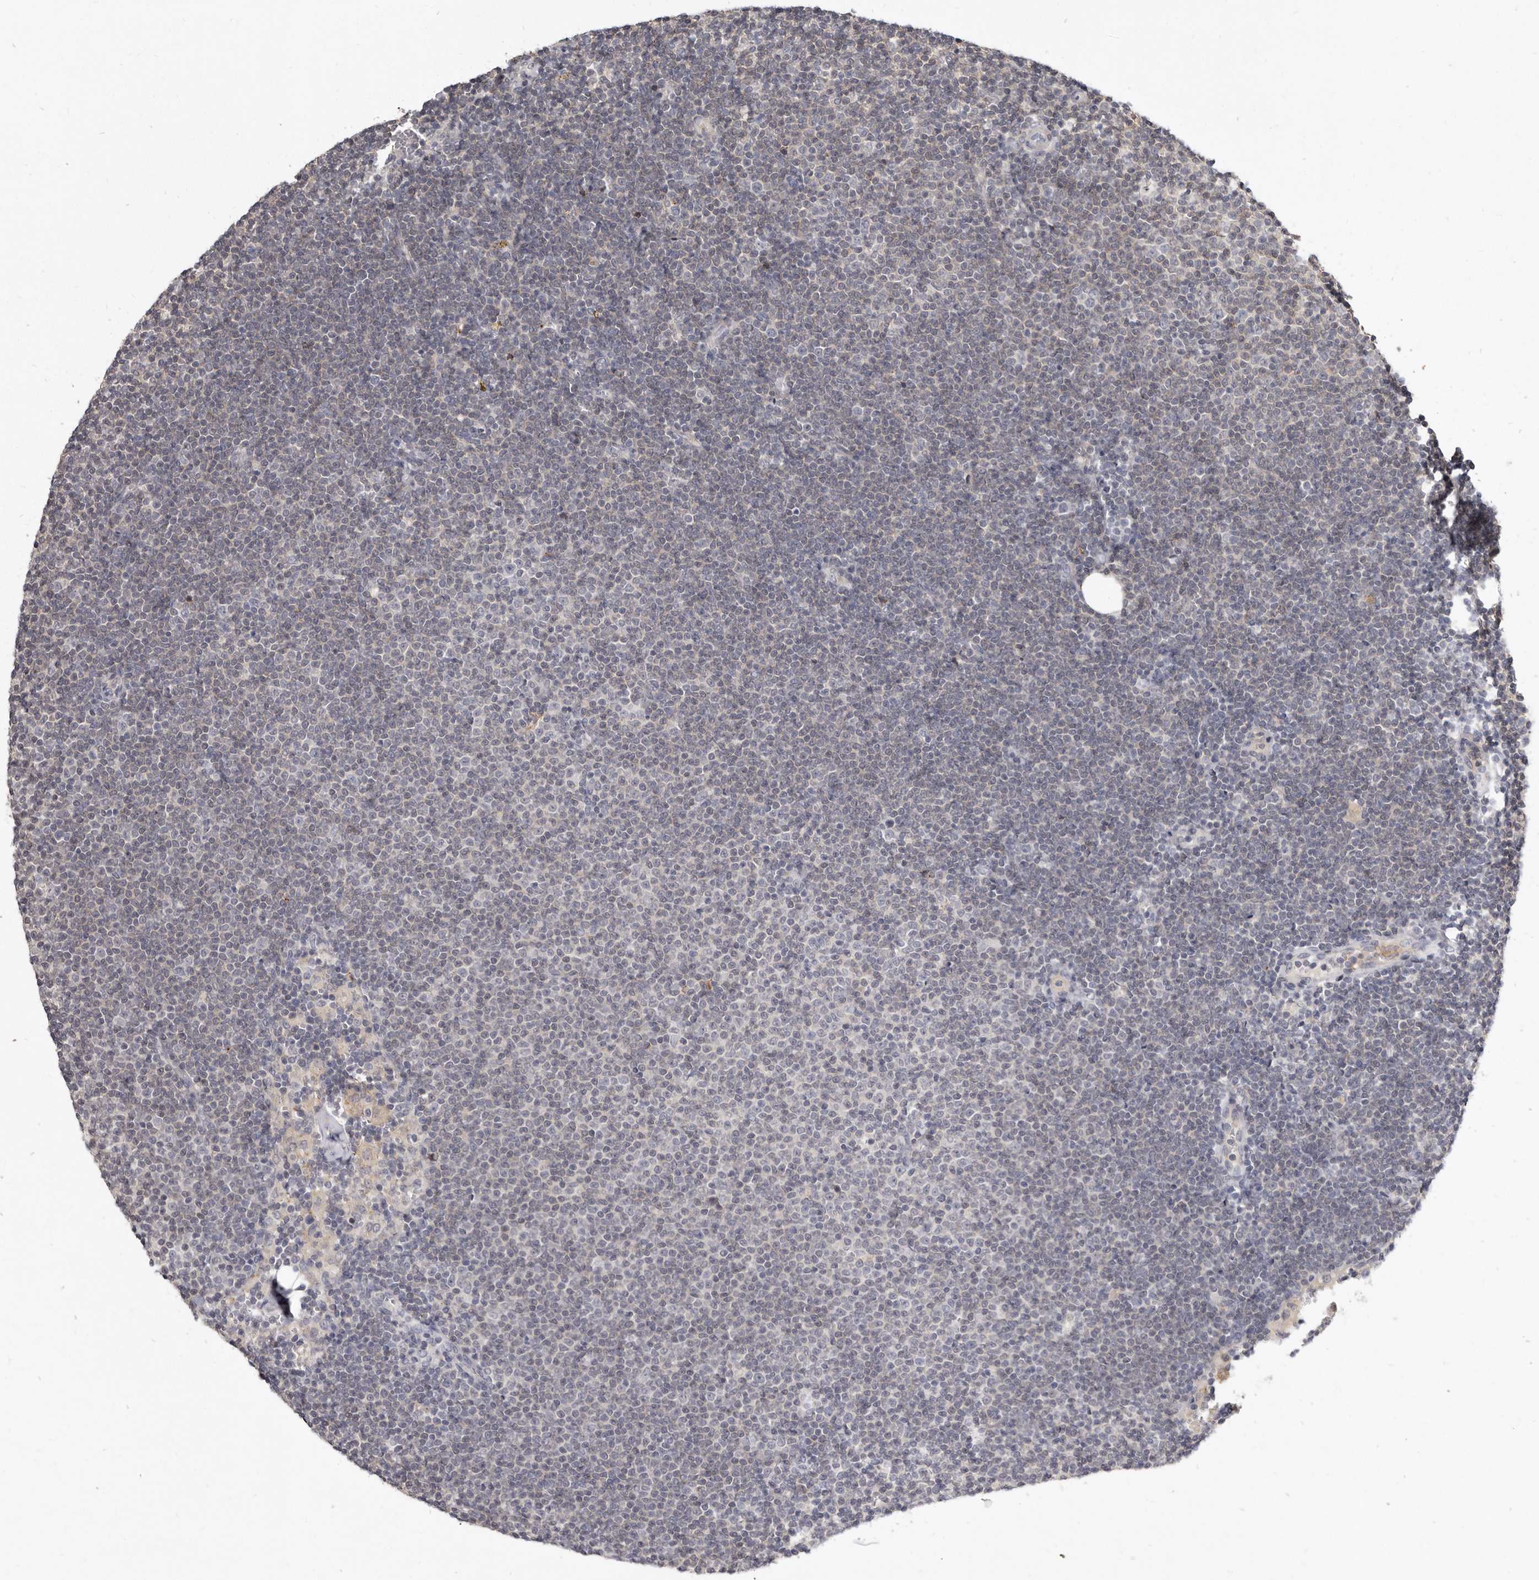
{"staining": {"intensity": "negative", "quantity": "none", "location": "none"}, "tissue": "lymphoma", "cell_type": "Tumor cells", "image_type": "cancer", "snomed": [{"axis": "morphology", "description": "Malignant lymphoma, non-Hodgkin's type, Low grade"}, {"axis": "topography", "description": "Lymph node"}], "caption": "Human low-grade malignant lymphoma, non-Hodgkin's type stained for a protein using immunohistochemistry displays no positivity in tumor cells.", "gene": "KIF26B", "patient": {"sex": "female", "age": 53}}